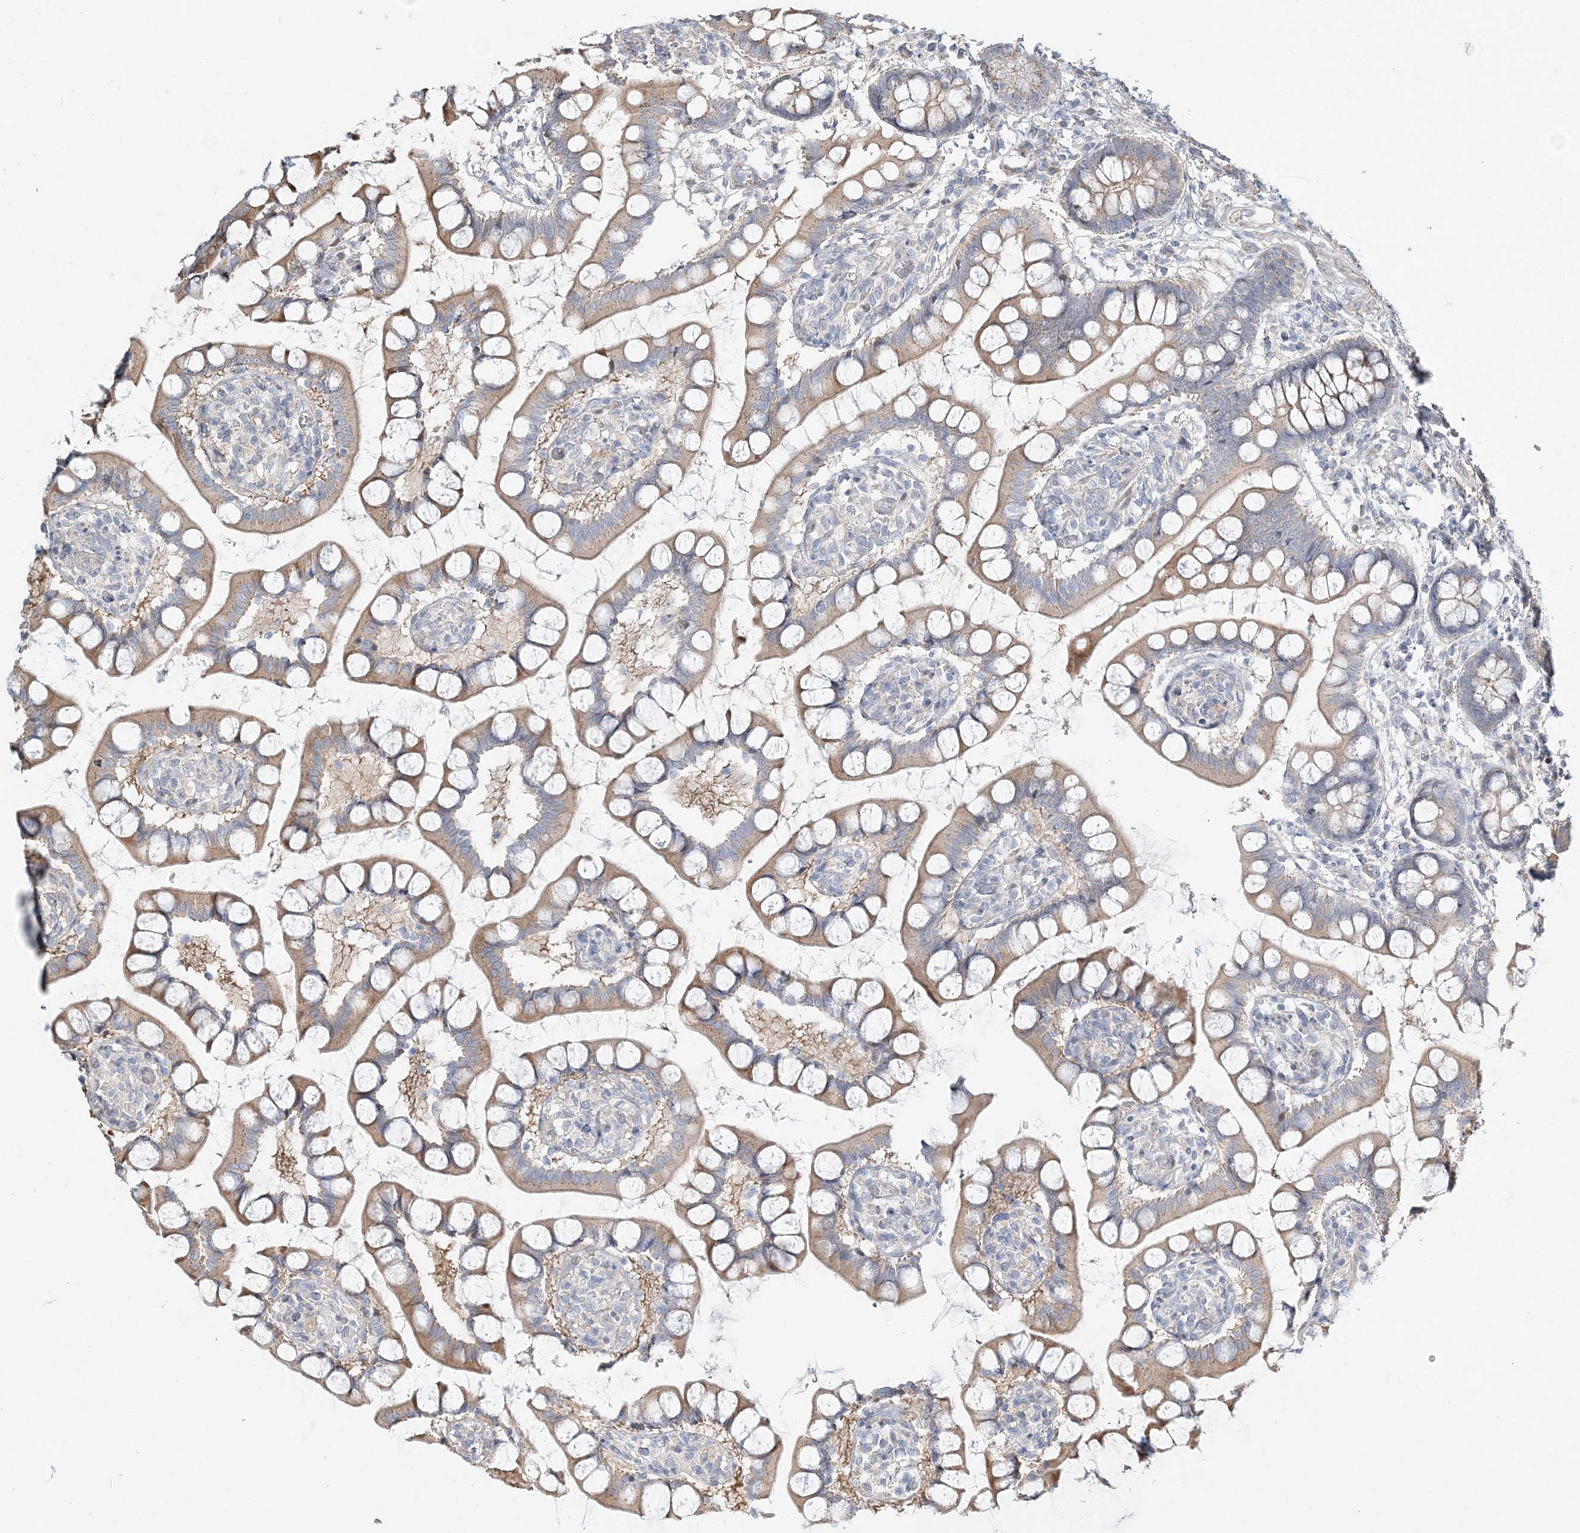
{"staining": {"intensity": "moderate", "quantity": "25%-75%", "location": "cytoplasmic/membranous"}, "tissue": "small intestine", "cell_type": "Glandular cells", "image_type": "normal", "snomed": [{"axis": "morphology", "description": "Normal tissue, NOS"}, {"axis": "topography", "description": "Small intestine"}], "caption": "Immunohistochemical staining of unremarkable human small intestine reveals medium levels of moderate cytoplasmic/membranous expression in approximately 25%-75% of glandular cells.", "gene": "CXXC5", "patient": {"sex": "male", "age": 52}}